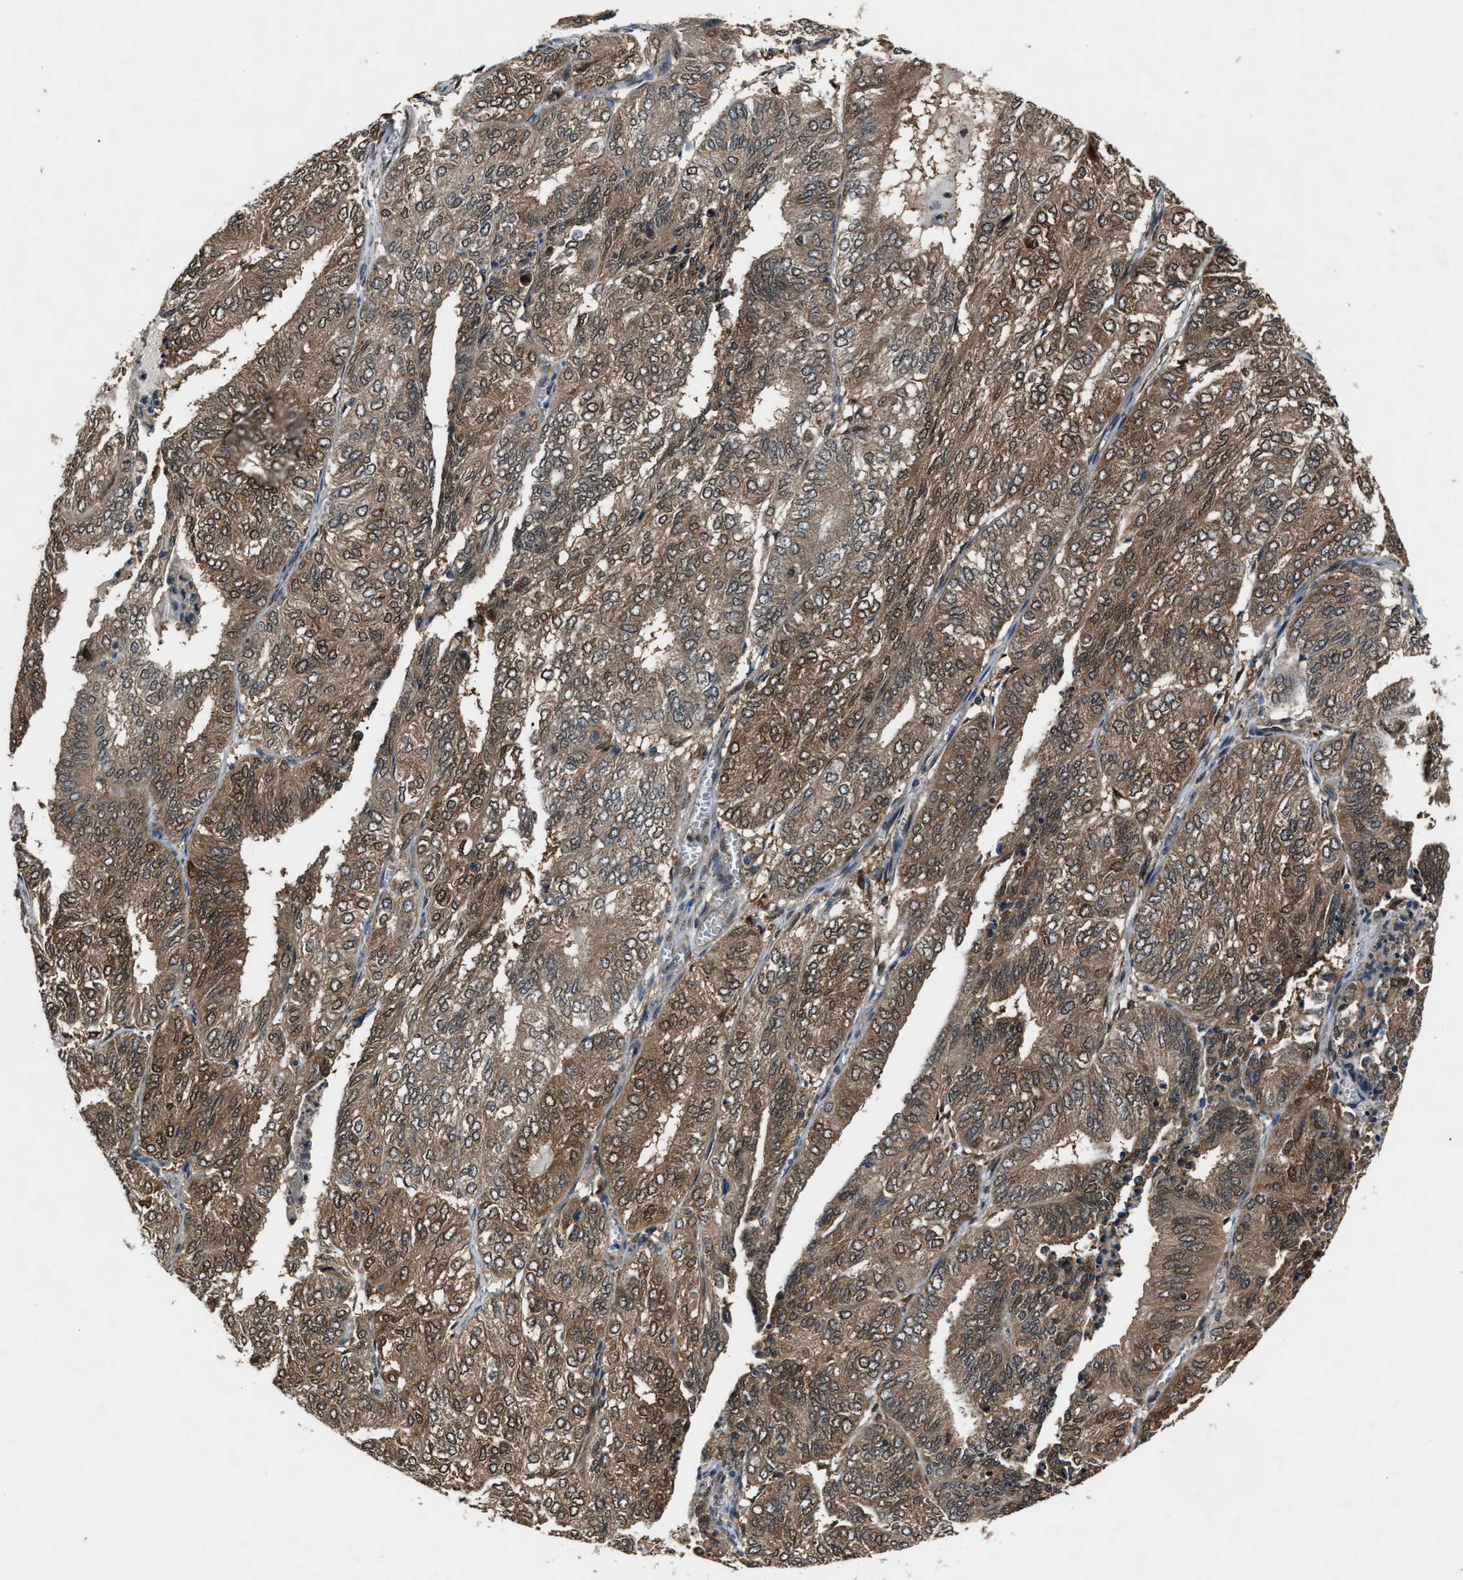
{"staining": {"intensity": "moderate", "quantity": ">75%", "location": "cytoplasmic/membranous,nuclear"}, "tissue": "endometrial cancer", "cell_type": "Tumor cells", "image_type": "cancer", "snomed": [{"axis": "morphology", "description": "Adenocarcinoma, NOS"}, {"axis": "topography", "description": "Uterus"}], "caption": "Adenocarcinoma (endometrial) stained with a protein marker demonstrates moderate staining in tumor cells.", "gene": "TP53I3", "patient": {"sex": "female", "age": 60}}